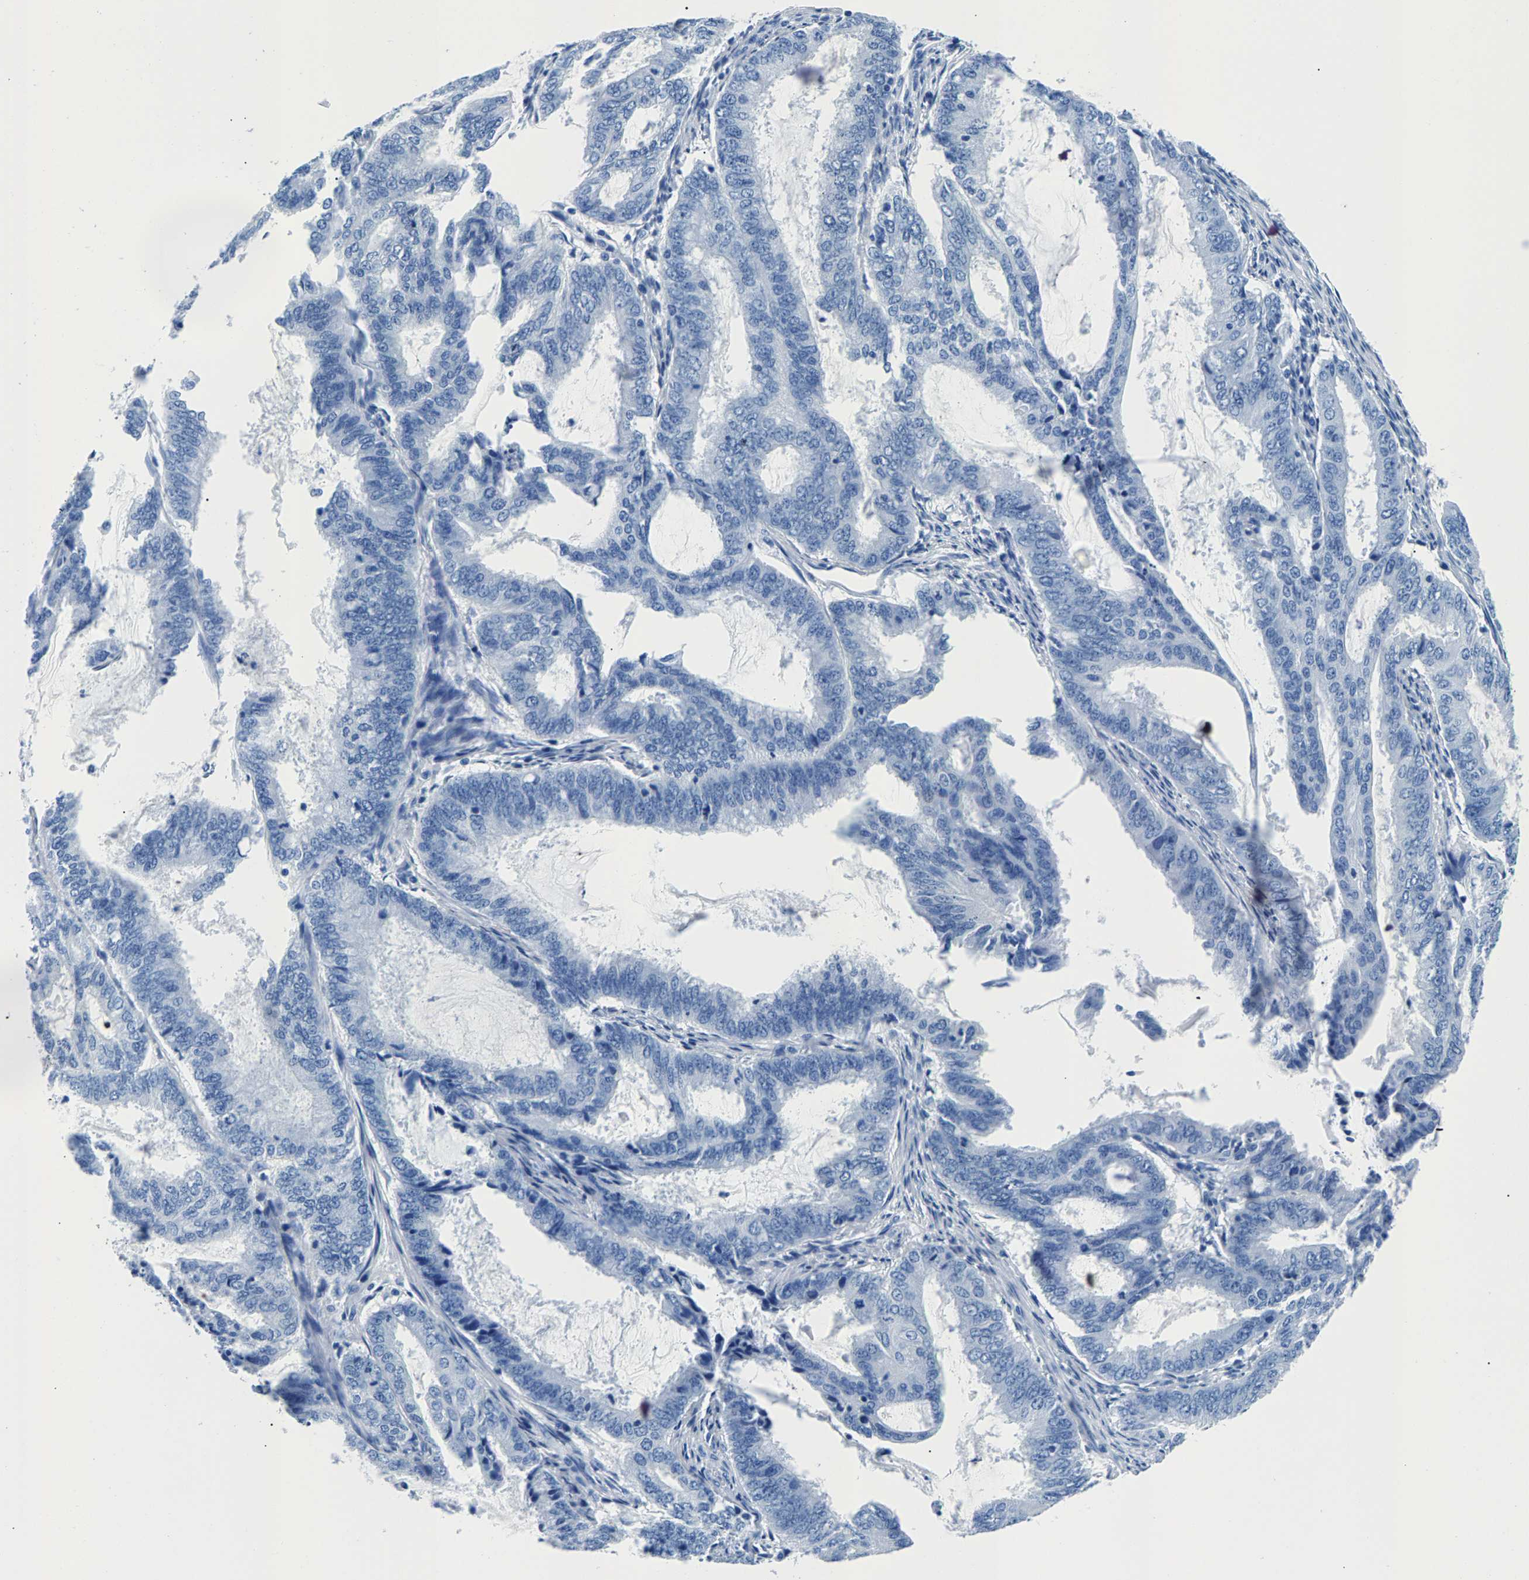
{"staining": {"intensity": "negative", "quantity": "none", "location": "none"}, "tissue": "endometrial cancer", "cell_type": "Tumor cells", "image_type": "cancer", "snomed": [{"axis": "morphology", "description": "Adenocarcinoma, NOS"}, {"axis": "topography", "description": "Endometrium"}], "caption": "Tumor cells are negative for protein expression in human endometrial adenocarcinoma. (Brightfield microscopy of DAB (3,3'-diaminobenzidine) IHC at high magnification).", "gene": "CPS1", "patient": {"sex": "female", "age": 51}}